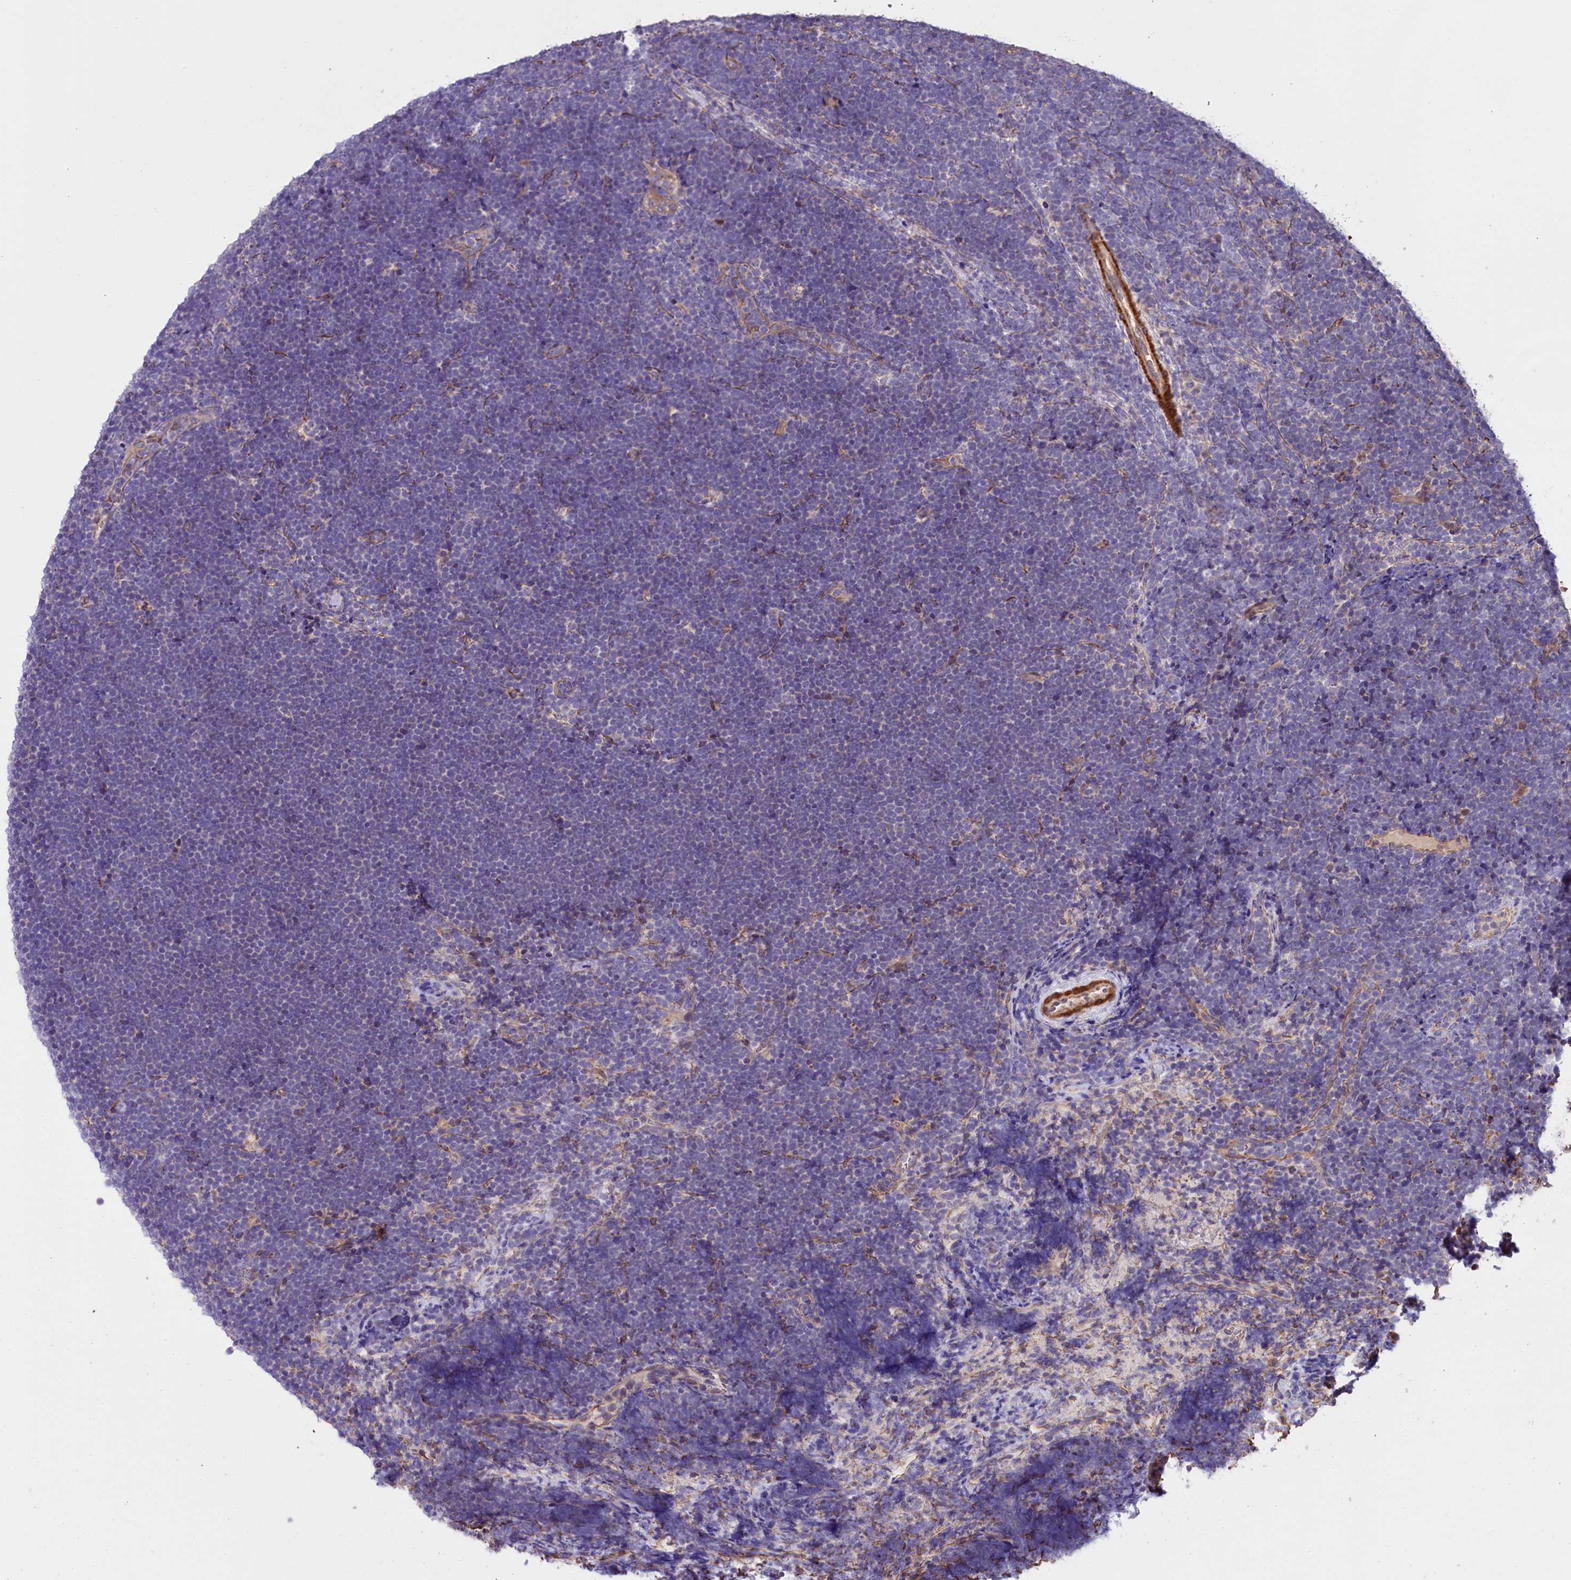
{"staining": {"intensity": "negative", "quantity": "none", "location": "none"}, "tissue": "lymphoma", "cell_type": "Tumor cells", "image_type": "cancer", "snomed": [{"axis": "morphology", "description": "Malignant lymphoma, non-Hodgkin's type, High grade"}, {"axis": "topography", "description": "Lymph node"}], "caption": "This is an IHC histopathology image of lymphoma. There is no positivity in tumor cells.", "gene": "SLC7A1", "patient": {"sex": "male", "age": 13}}